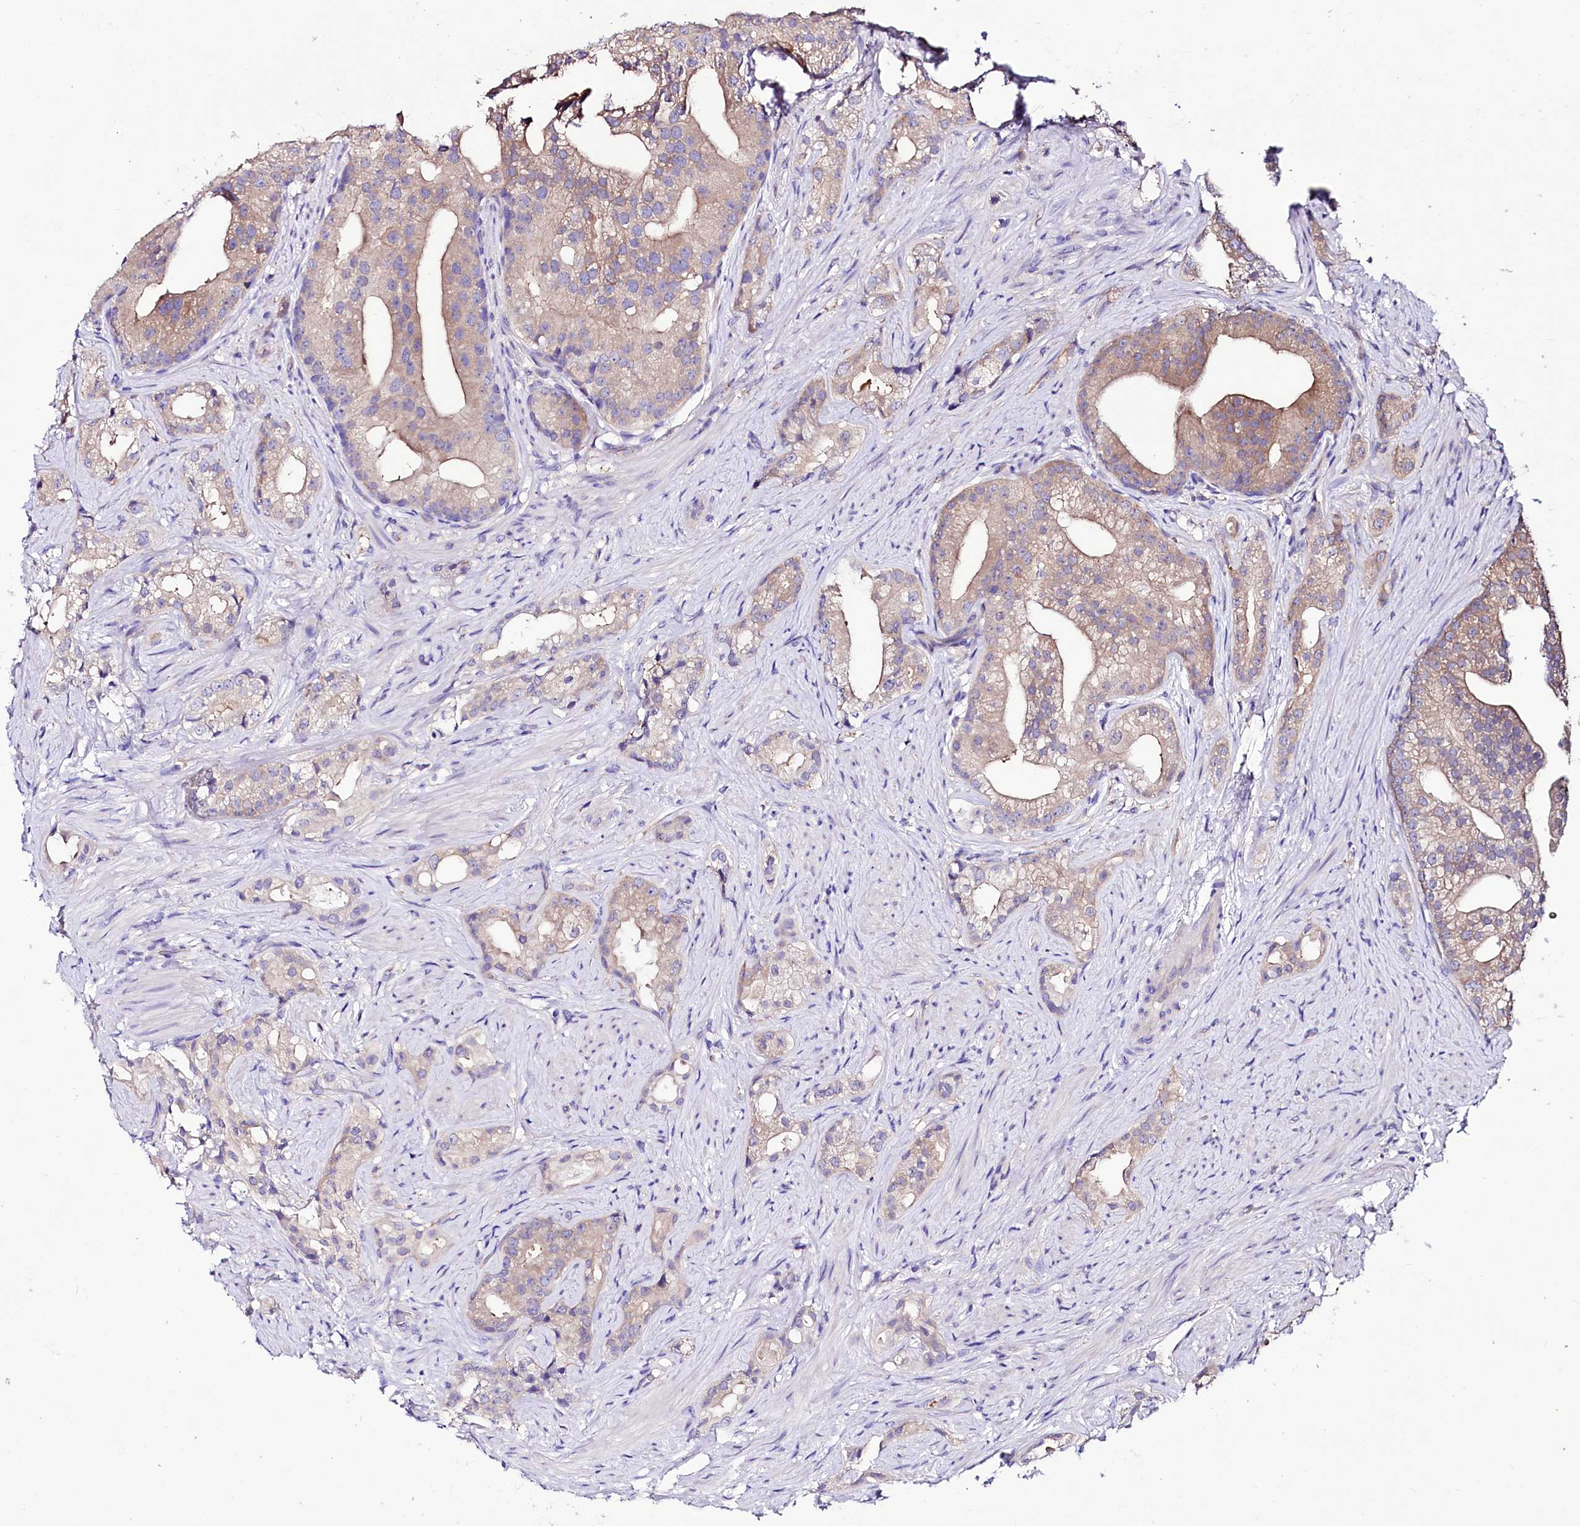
{"staining": {"intensity": "weak", "quantity": "<25%", "location": "cytoplasmic/membranous"}, "tissue": "prostate cancer", "cell_type": "Tumor cells", "image_type": "cancer", "snomed": [{"axis": "morphology", "description": "Adenocarcinoma, Low grade"}, {"axis": "topography", "description": "Prostate"}], "caption": "Immunohistochemical staining of prostate cancer demonstrates no significant positivity in tumor cells. The staining is performed using DAB brown chromogen with nuclei counter-stained in using hematoxylin.", "gene": "ABHD5", "patient": {"sex": "male", "age": 71}}